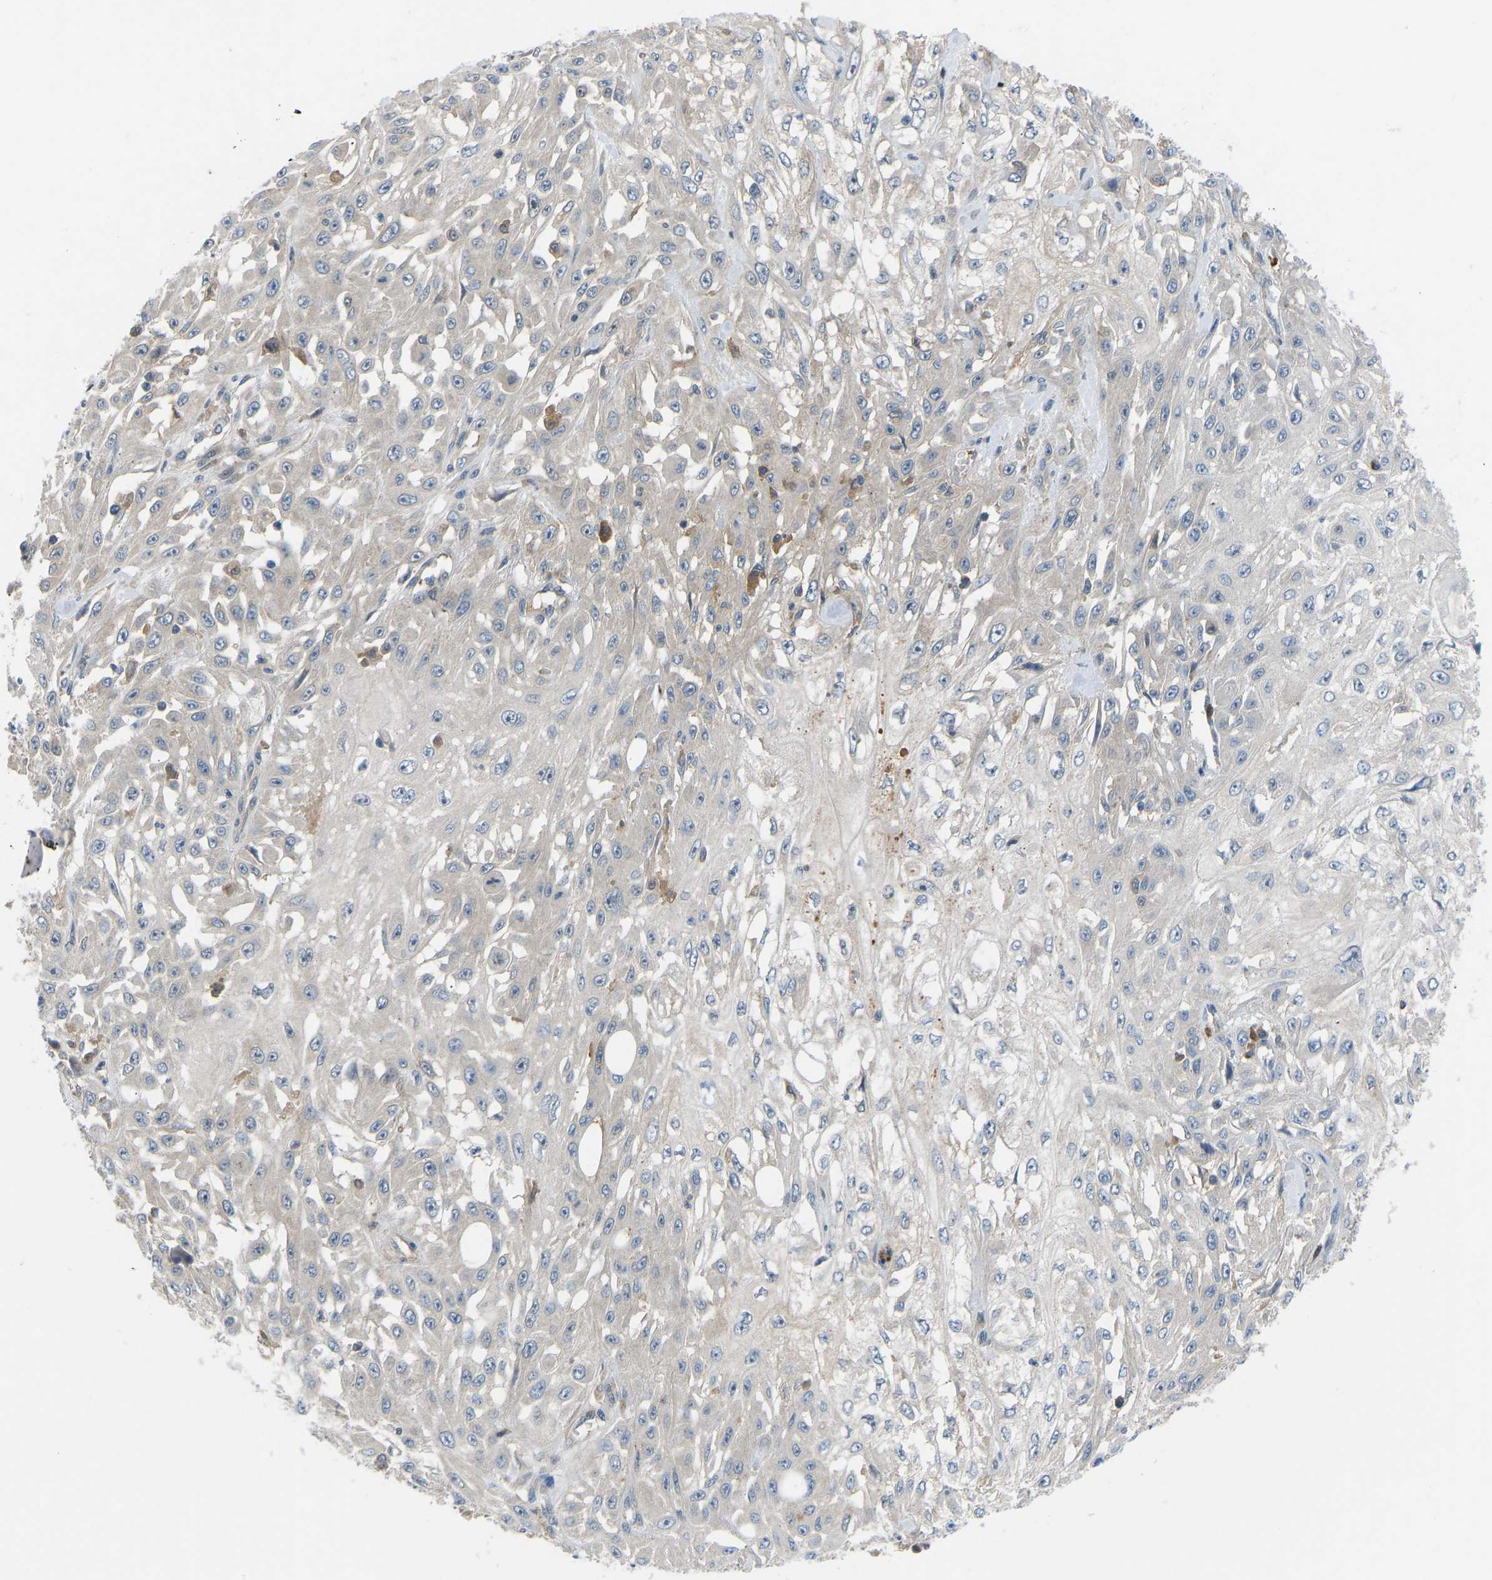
{"staining": {"intensity": "negative", "quantity": "none", "location": "none"}, "tissue": "skin cancer", "cell_type": "Tumor cells", "image_type": "cancer", "snomed": [{"axis": "morphology", "description": "Squamous cell carcinoma, NOS"}, {"axis": "morphology", "description": "Squamous cell carcinoma, metastatic, NOS"}, {"axis": "topography", "description": "Skin"}, {"axis": "topography", "description": "Lymph node"}], "caption": "Protein analysis of metastatic squamous cell carcinoma (skin) displays no significant staining in tumor cells. Nuclei are stained in blue.", "gene": "ZNF251", "patient": {"sex": "male", "age": 75}}